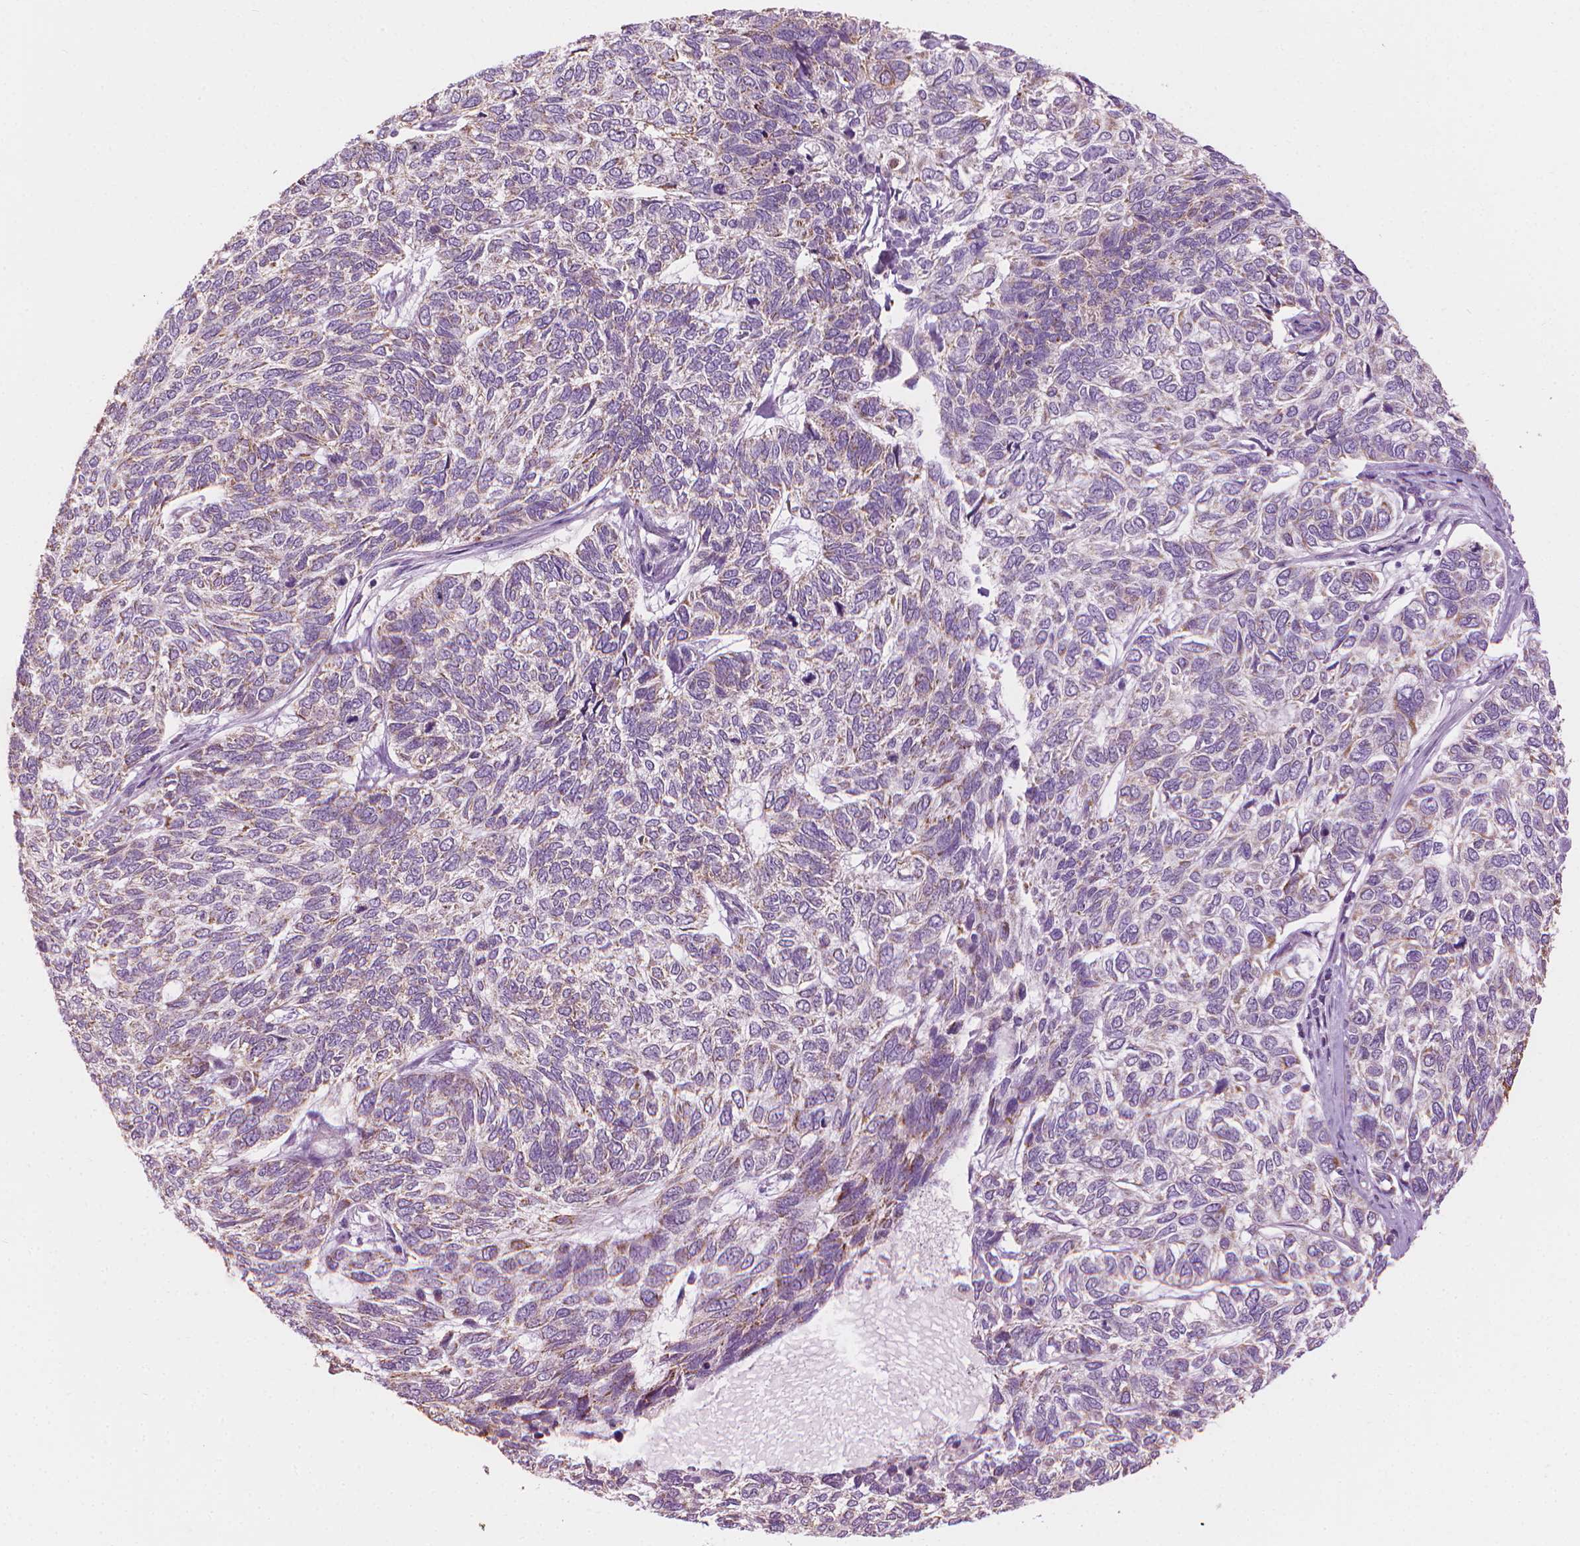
{"staining": {"intensity": "weak", "quantity": "25%-75%", "location": "cytoplasmic/membranous"}, "tissue": "skin cancer", "cell_type": "Tumor cells", "image_type": "cancer", "snomed": [{"axis": "morphology", "description": "Basal cell carcinoma"}, {"axis": "topography", "description": "Skin"}], "caption": "Skin cancer (basal cell carcinoma) stained for a protein (brown) shows weak cytoplasmic/membranous positive expression in about 25%-75% of tumor cells.", "gene": "CFAP126", "patient": {"sex": "female", "age": 65}}